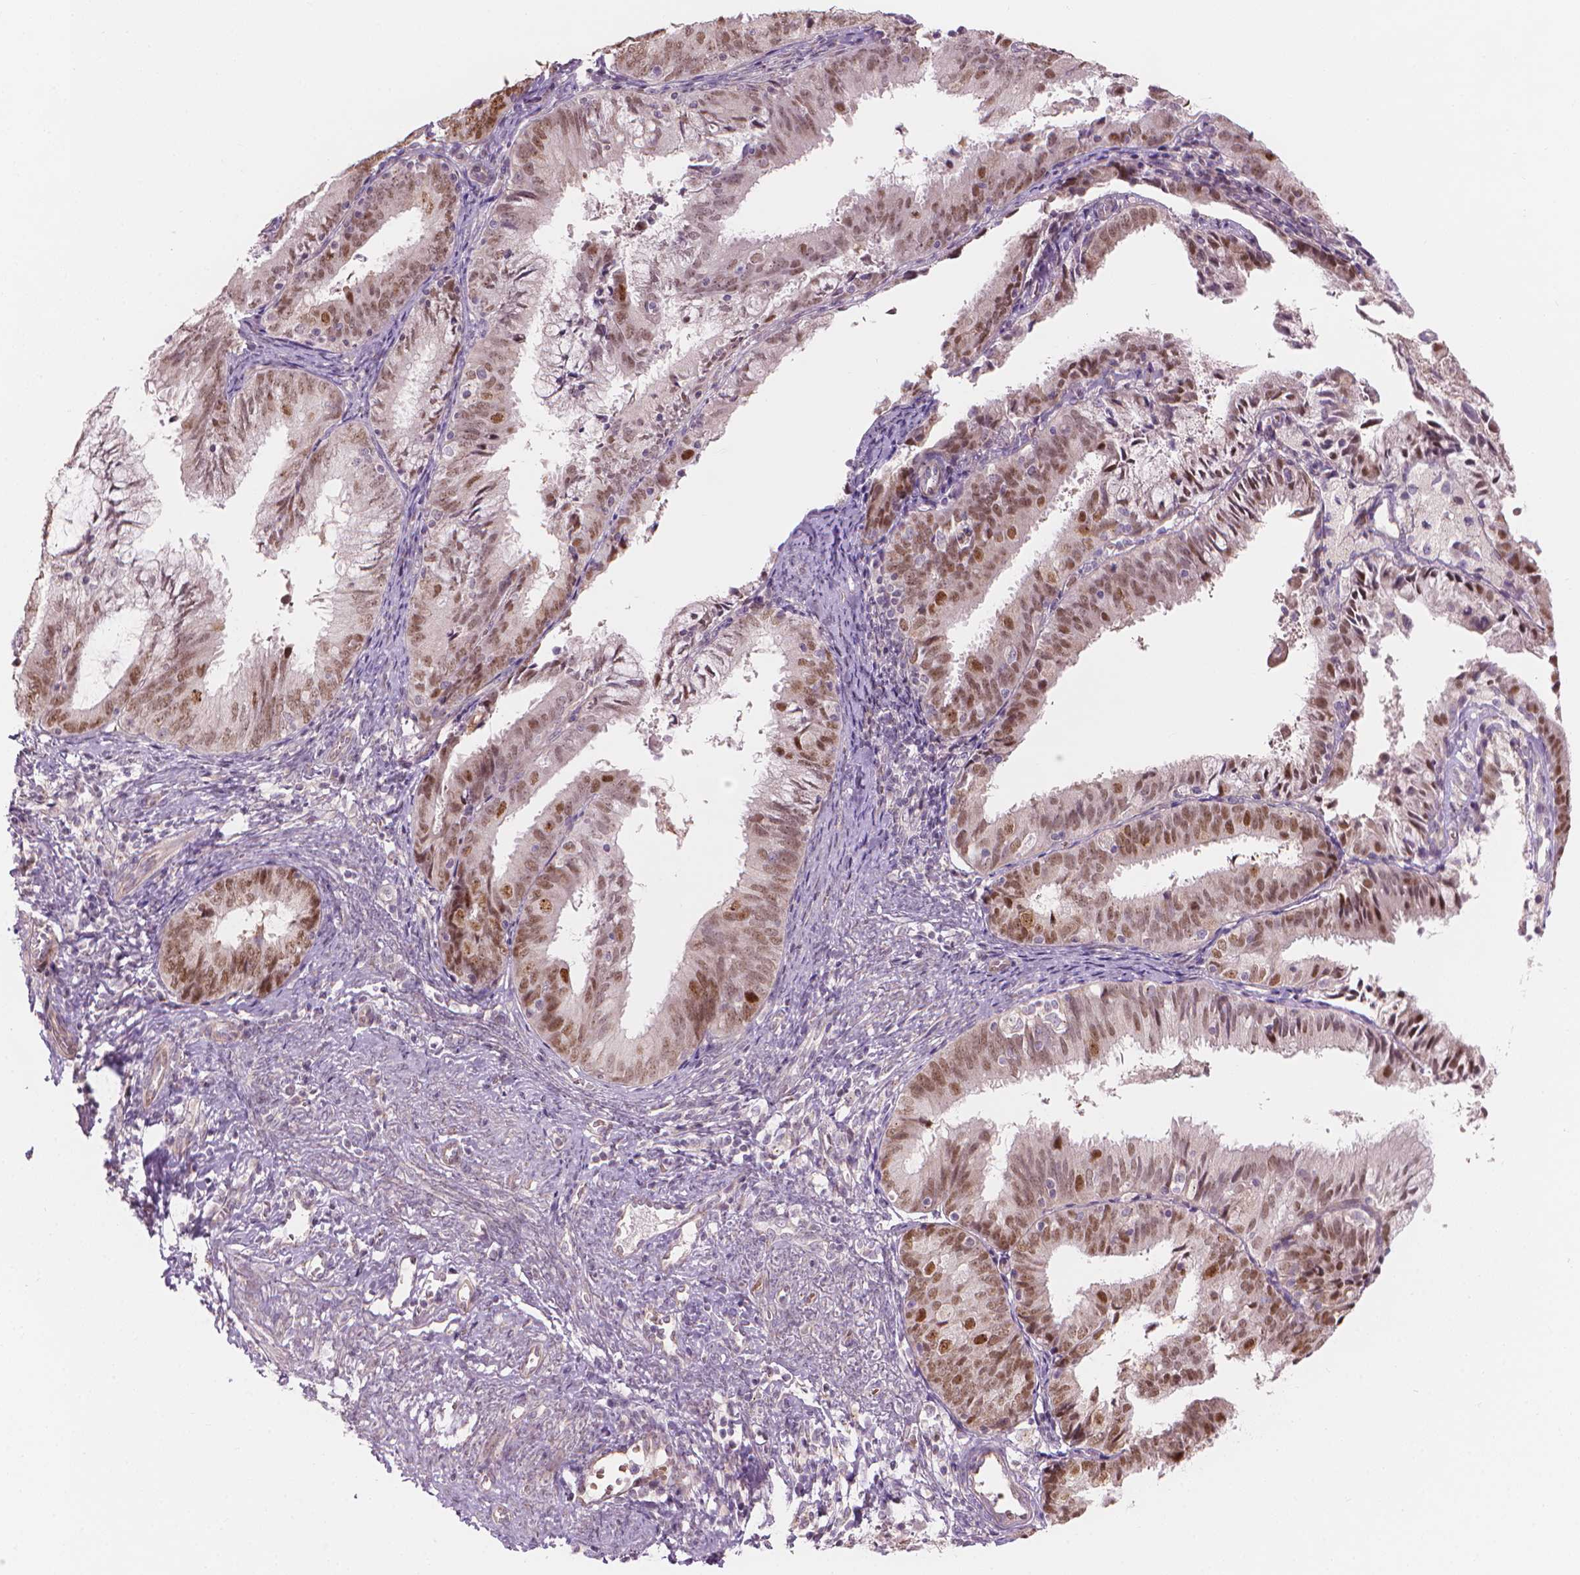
{"staining": {"intensity": "moderate", "quantity": "25%-75%", "location": "nuclear"}, "tissue": "endometrial cancer", "cell_type": "Tumor cells", "image_type": "cancer", "snomed": [{"axis": "morphology", "description": "Adenocarcinoma, NOS"}, {"axis": "topography", "description": "Endometrium"}], "caption": "This photomicrograph reveals adenocarcinoma (endometrial) stained with immunohistochemistry (IHC) to label a protein in brown. The nuclear of tumor cells show moderate positivity for the protein. Nuclei are counter-stained blue.", "gene": "IFFO1", "patient": {"sex": "female", "age": 57}}